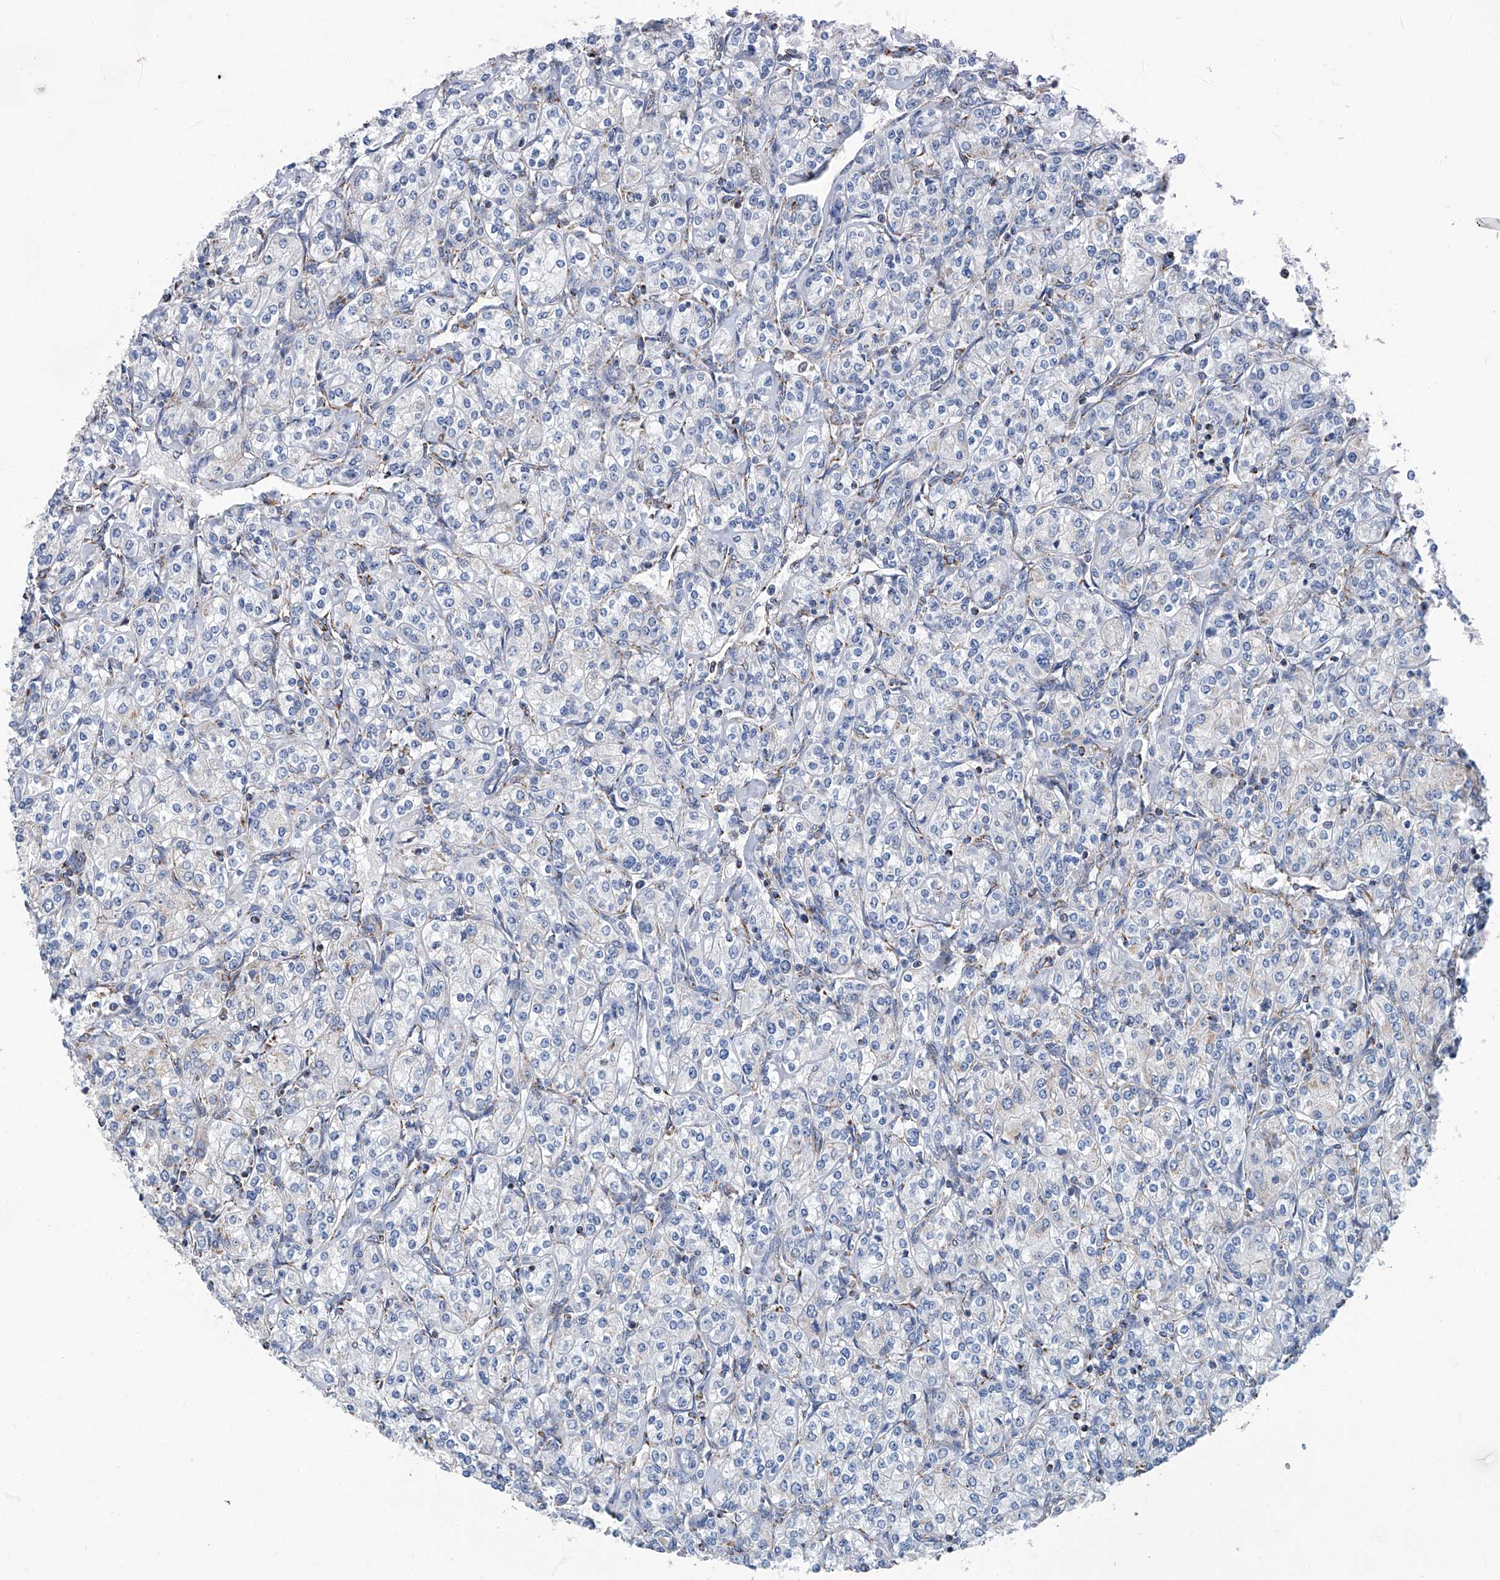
{"staining": {"intensity": "negative", "quantity": "none", "location": "none"}, "tissue": "renal cancer", "cell_type": "Tumor cells", "image_type": "cancer", "snomed": [{"axis": "morphology", "description": "Adenocarcinoma, NOS"}, {"axis": "topography", "description": "Kidney"}], "caption": "The image demonstrates no significant positivity in tumor cells of renal cancer.", "gene": "MT-ND1", "patient": {"sex": "male", "age": 77}}